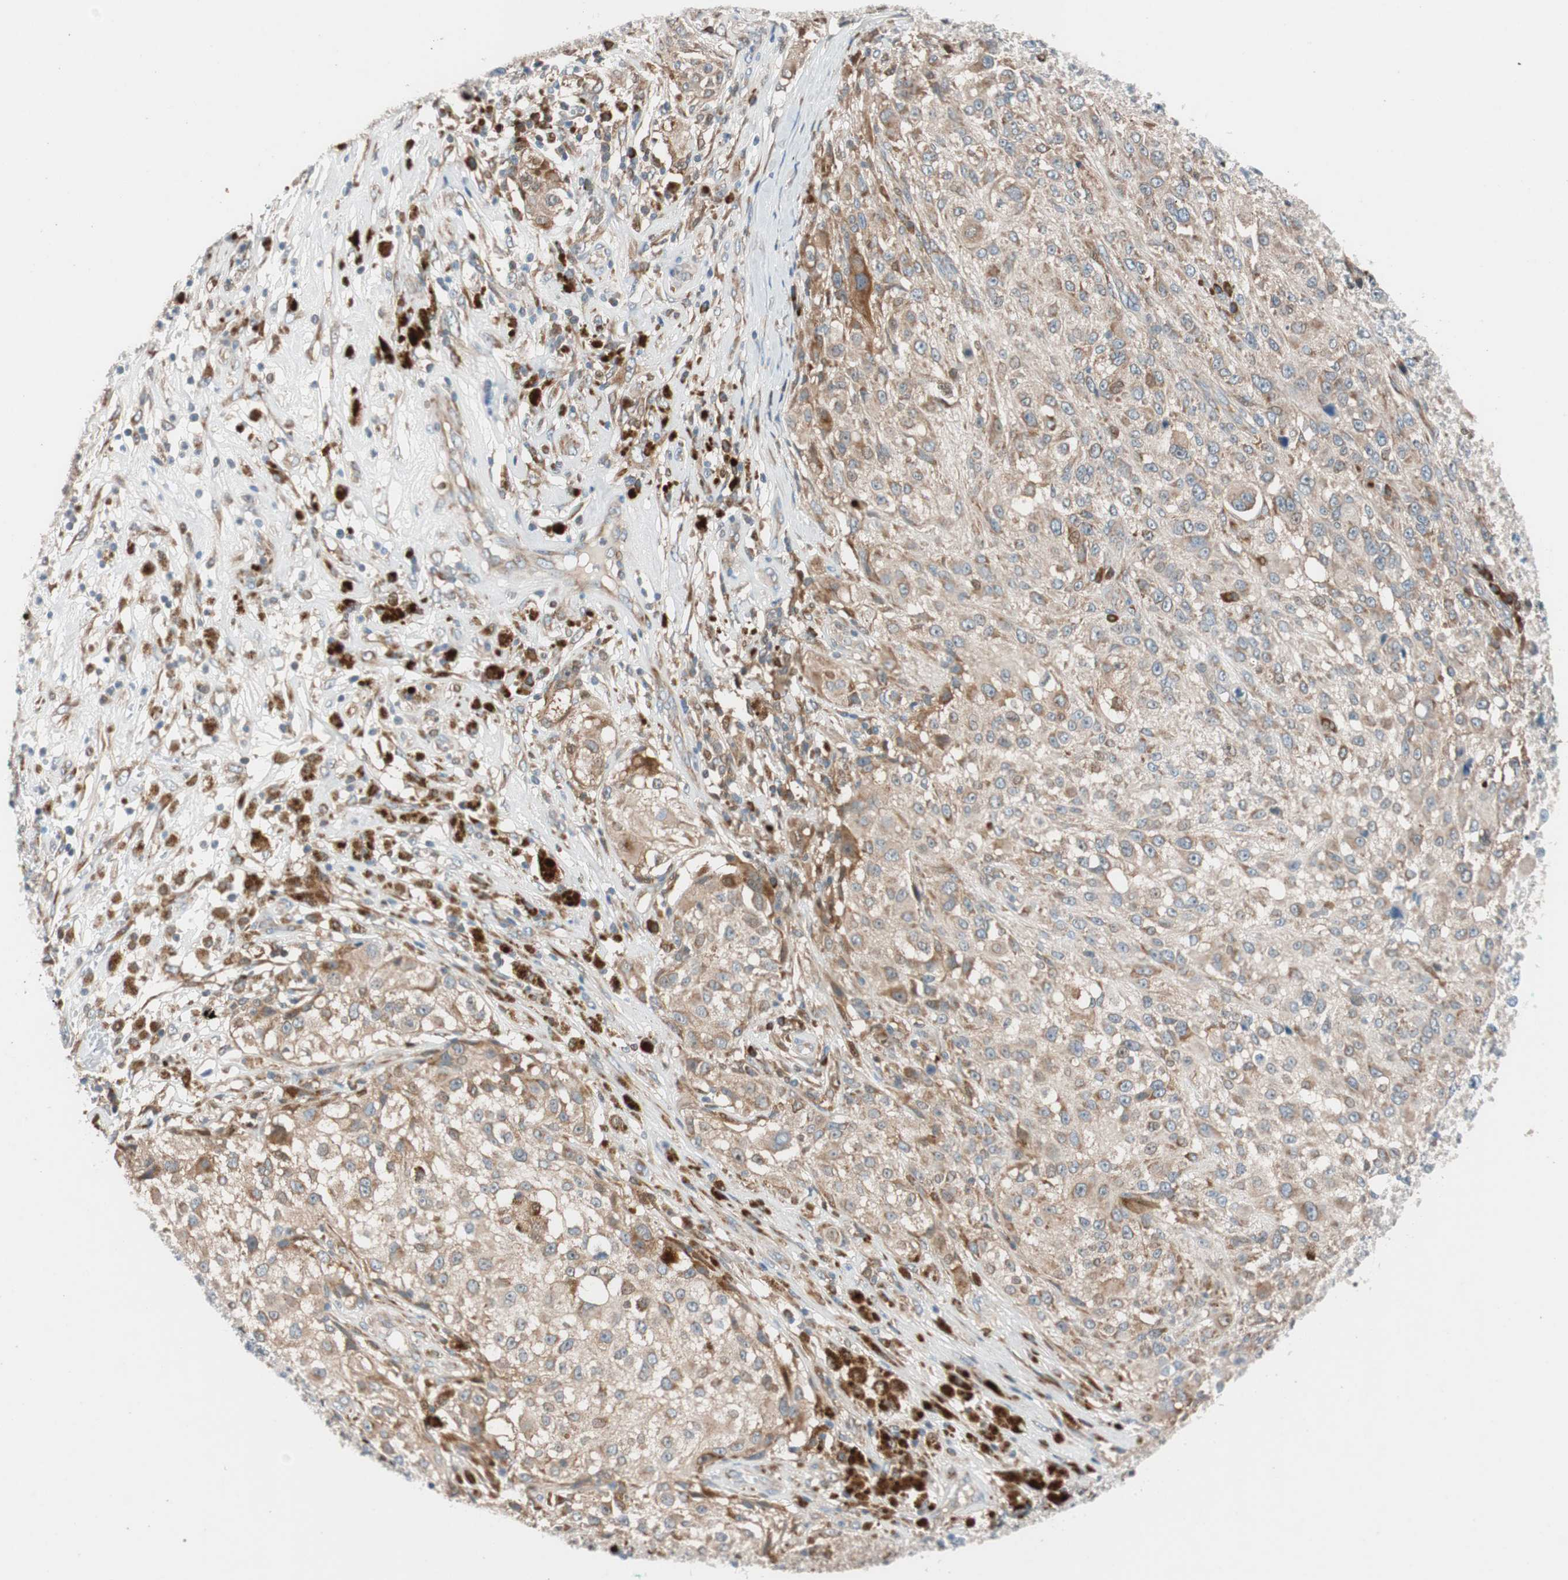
{"staining": {"intensity": "moderate", "quantity": ">75%", "location": "cytoplasmic/membranous"}, "tissue": "melanoma", "cell_type": "Tumor cells", "image_type": "cancer", "snomed": [{"axis": "morphology", "description": "Necrosis, NOS"}, {"axis": "morphology", "description": "Malignant melanoma, NOS"}, {"axis": "topography", "description": "Skin"}], "caption": "A micrograph of human melanoma stained for a protein exhibits moderate cytoplasmic/membranous brown staining in tumor cells. Nuclei are stained in blue.", "gene": "FAAH", "patient": {"sex": "female", "age": 87}}